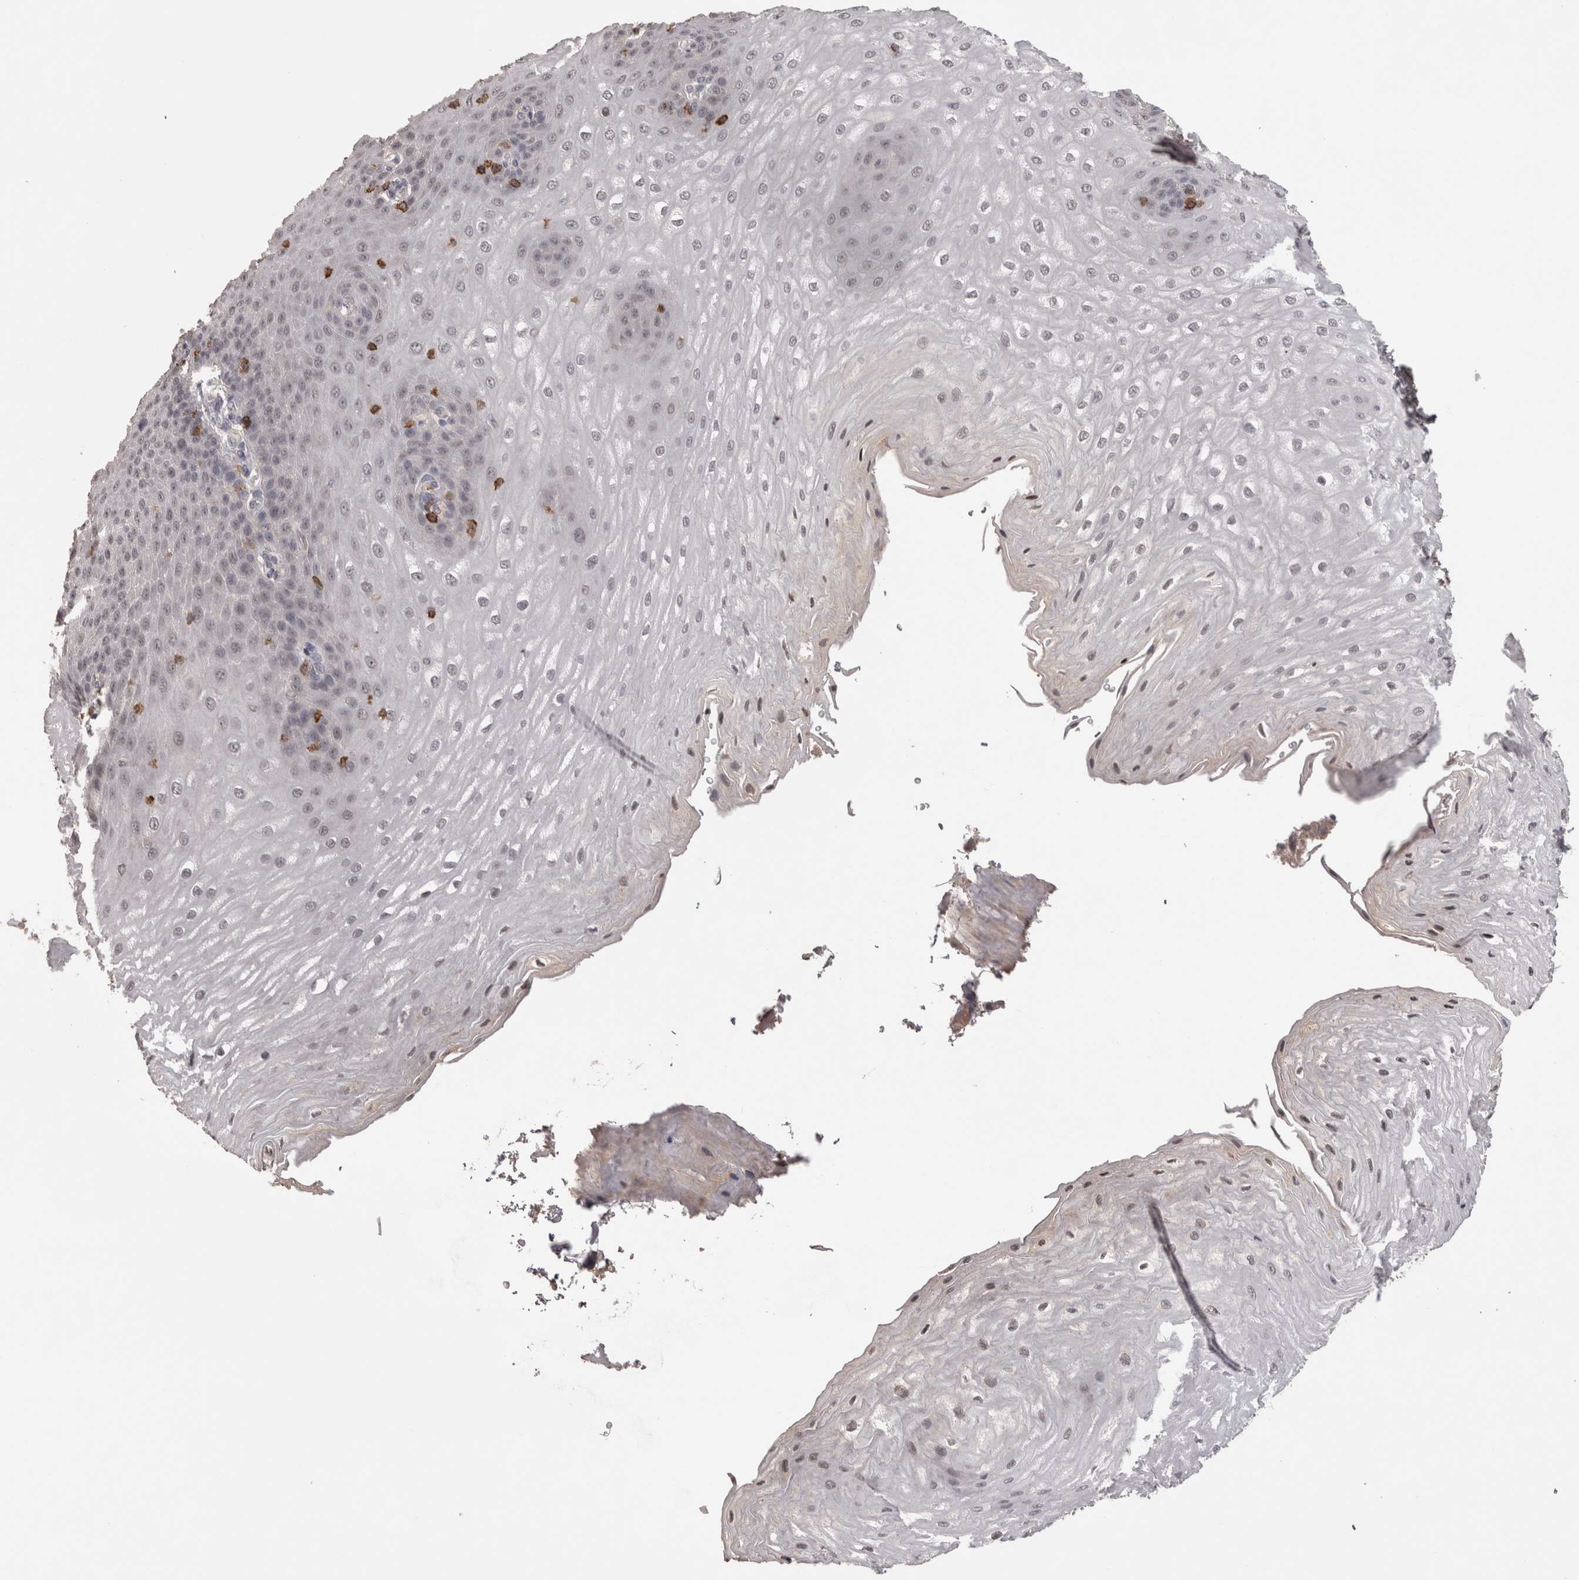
{"staining": {"intensity": "negative", "quantity": "none", "location": "none"}, "tissue": "esophagus", "cell_type": "Squamous epithelial cells", "image_type": "normal", "snomed": [{"axis": "morphology", "description": "Normal tissue, NOS"}, {"axis": "topography", "description": "Esophagus"}], "caption": "Squamous epithelial cells show no significant expression in unremarkable esophagus.", "gene": "SKAP1", "patient": {"sex": "male", "age": 54}}